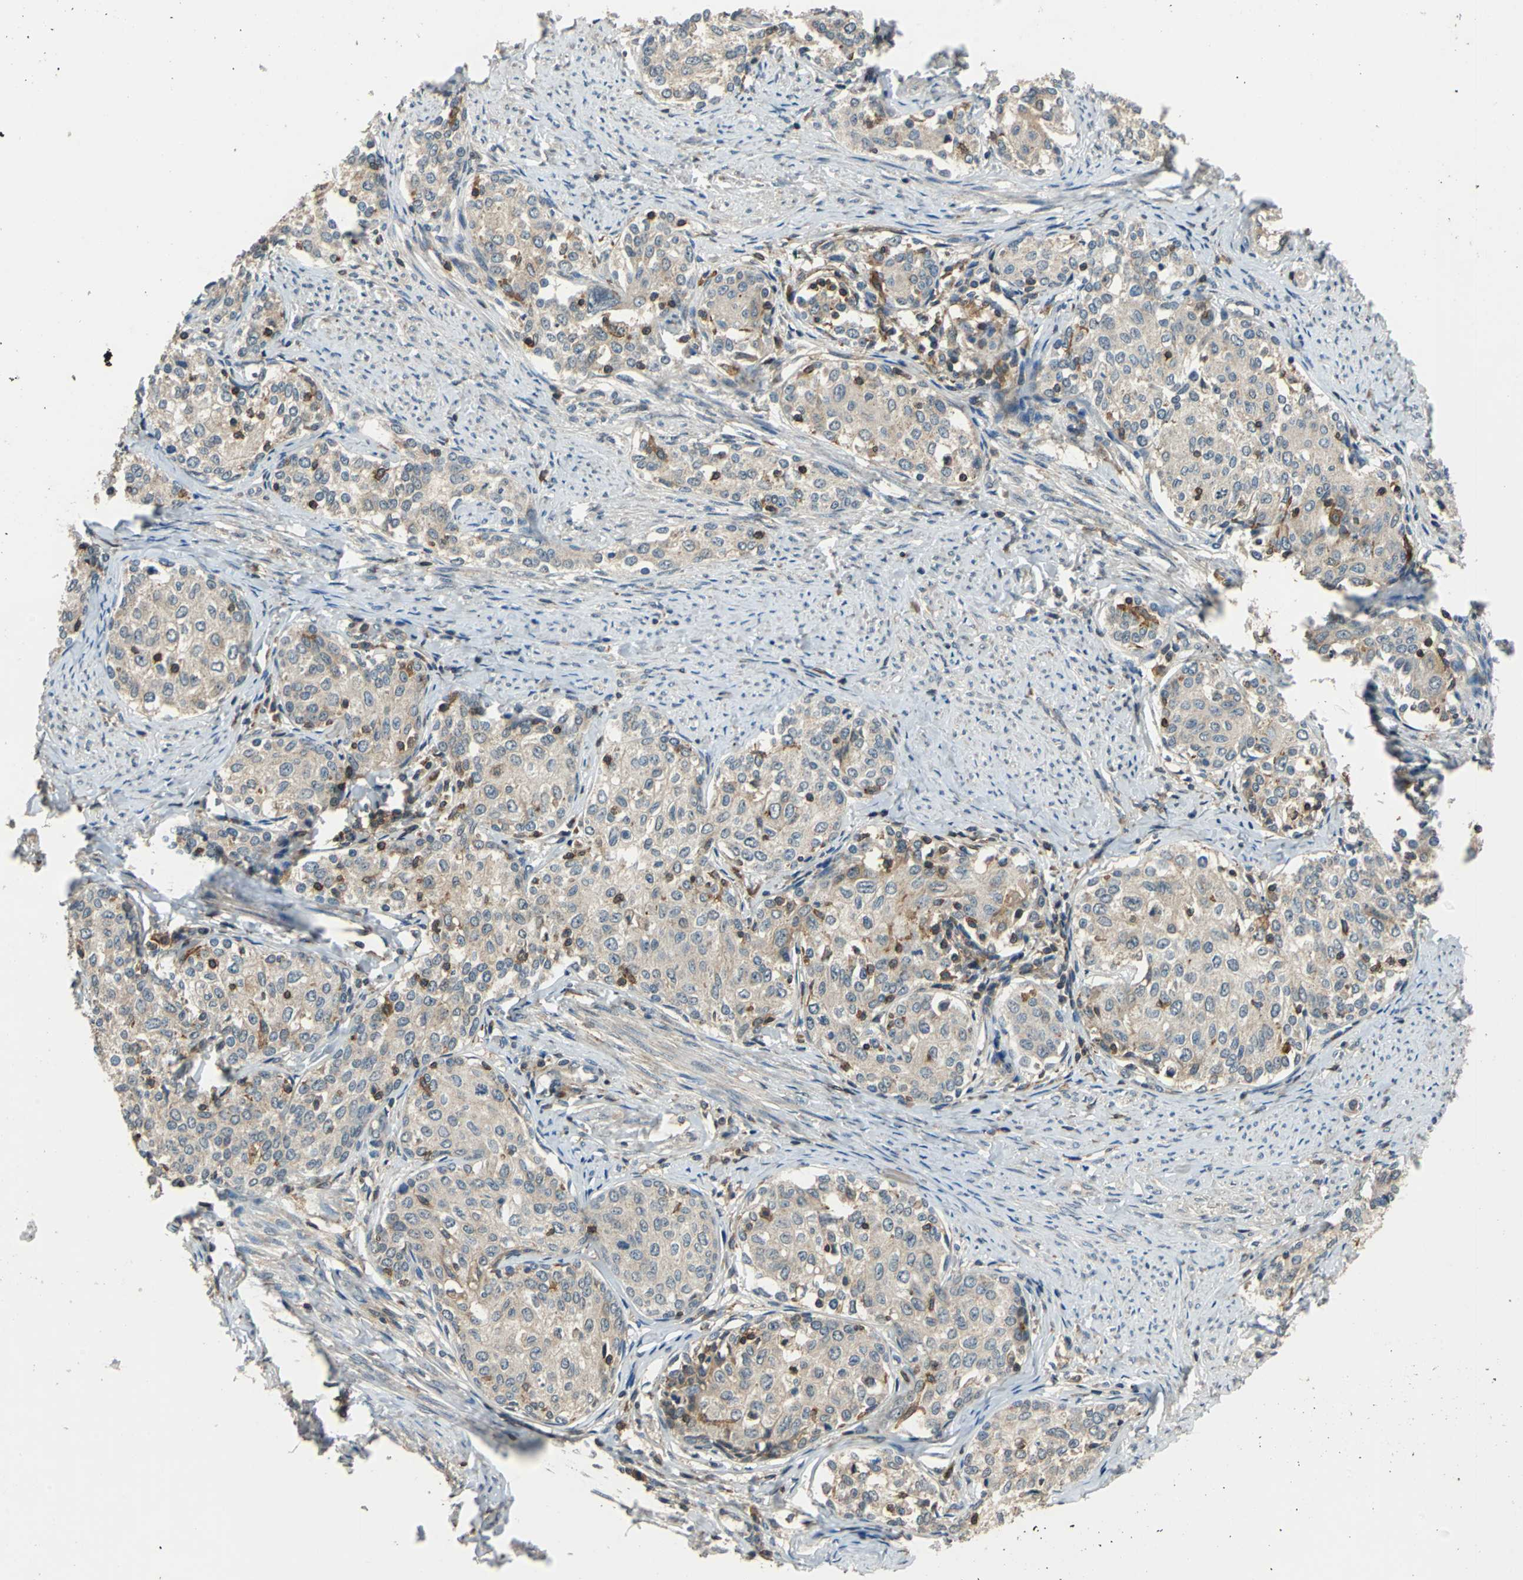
{"staining": {"intensity": "weak", "quantity": ">75%", "location": "cytoplasmic/membranous"}, "tissue": "cervical cancer", "cell_type": "Tumor cells", "image_type": "cancer", "snomed": [{"axis": "morphology", "description": "Squamous cell carcinoma, NOS"}, {"axis": "morphology", "description": "Adenocarcinoma, NOS"}, {"axis": "topography", "description": "Cervix"}], "caption": "Immunohistochemical staining of human cervical adenocarcinoma demonstrates weak cytoplasmic/membranous protein expression in about >75% of tumor cells. The staining was performed using DAB to visualize the protein expression in brown, while the nuclei were stained in blue with hematoxylin (Magnification: 20x).", "gene": "SLC19A2", "patient": {"sex": "female", "age": 52}}